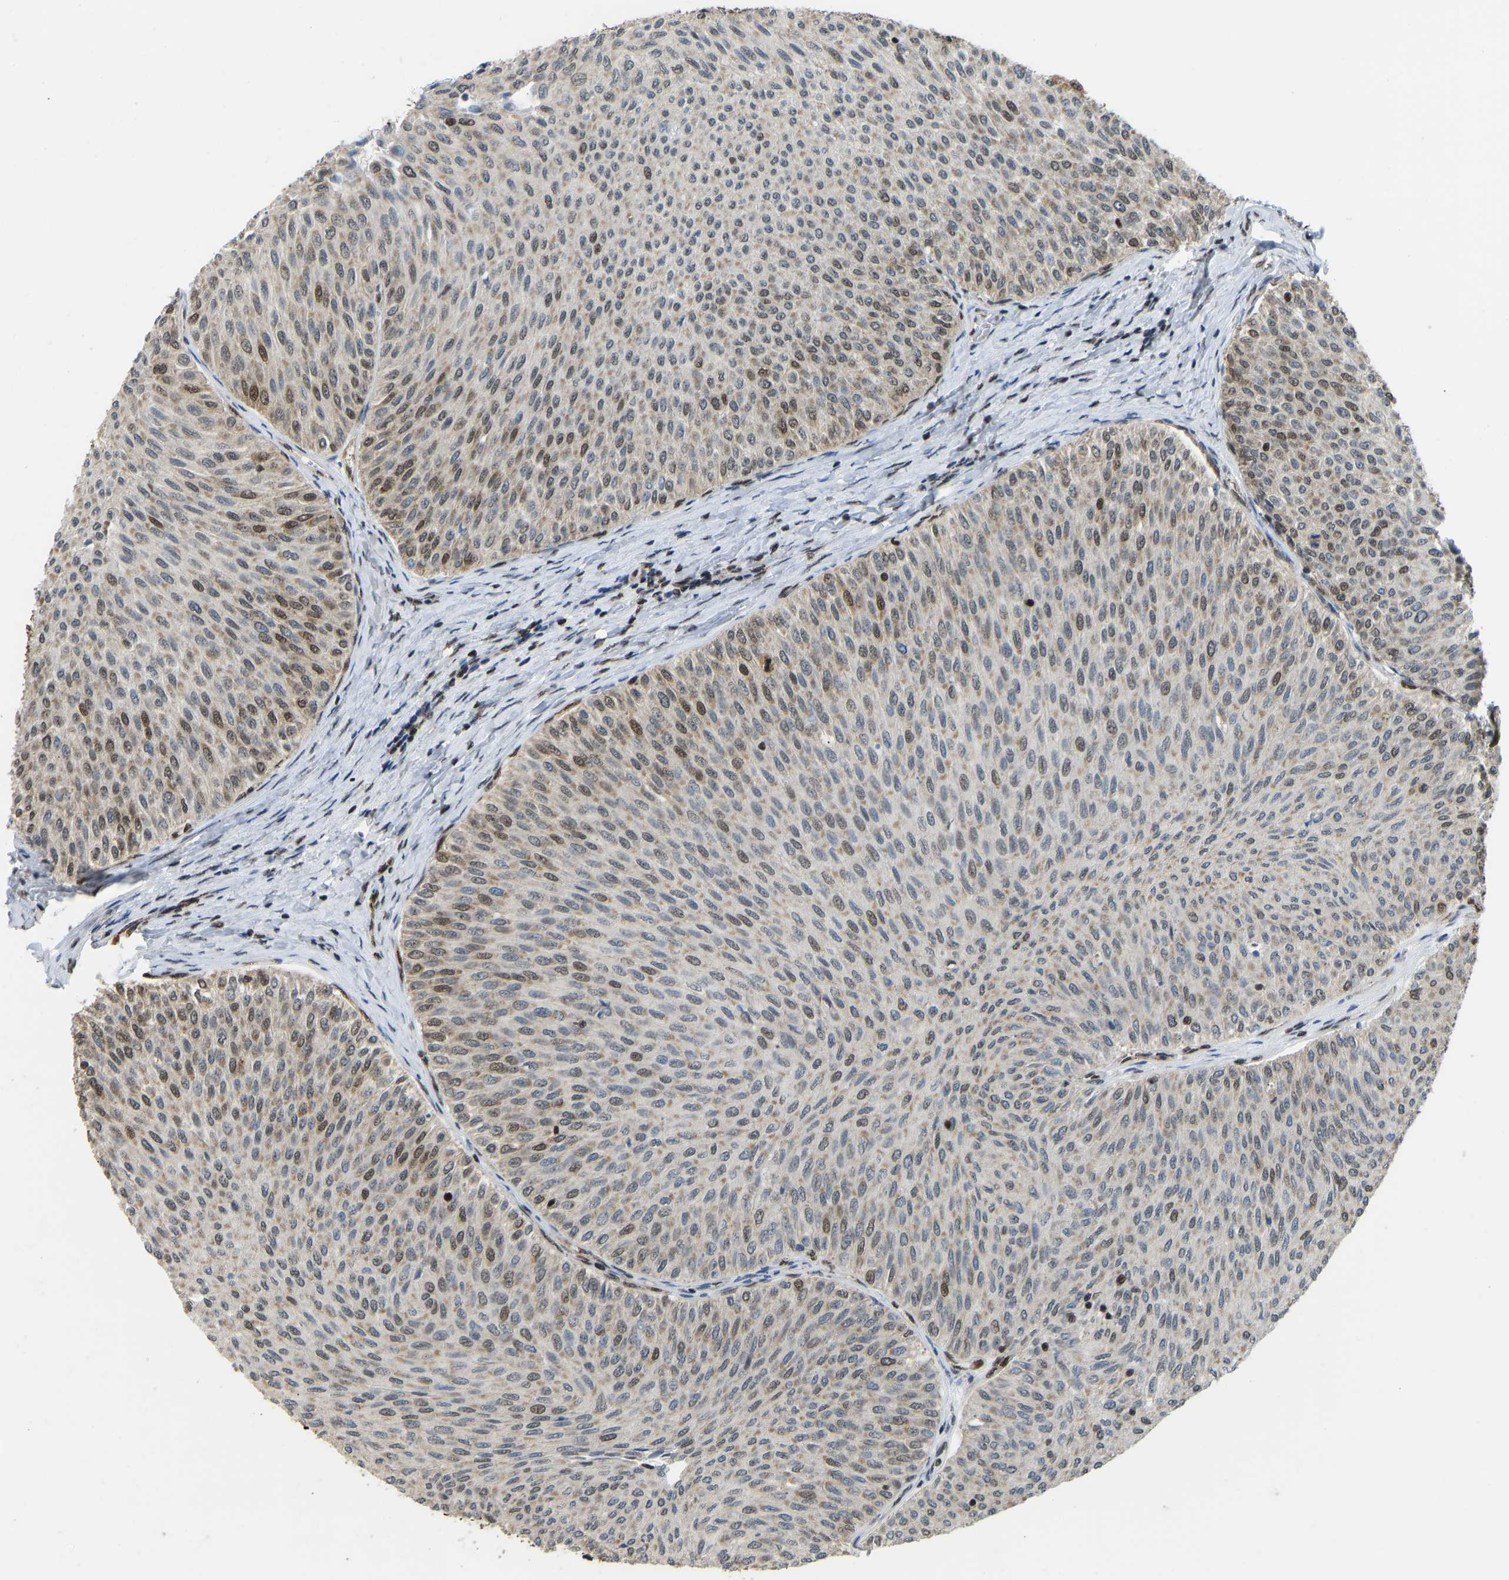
{"staining": {"intensity": "strong", "quantity": "25%-75%", "location": "cytoplasmic/membranous,nuclear"}, "tissue": "urothelial cancer", "cell_type": "Tumor cells", "image_type": "cancer", "snomed": [{"axis": "morphology", "description": "Urothelial carcinoma, Low grade"}, {"axis": "topography", "description": "Urinary bladder"}], "caption": "This is an image of IHC staining of low-grade urothelial carcinoma, which shows strong expression in the cytoplasmic/membranous and nuclear of tumor cells.", "gene": "ZSCAN20", "patient": {"sex": "male", "age": 78}}